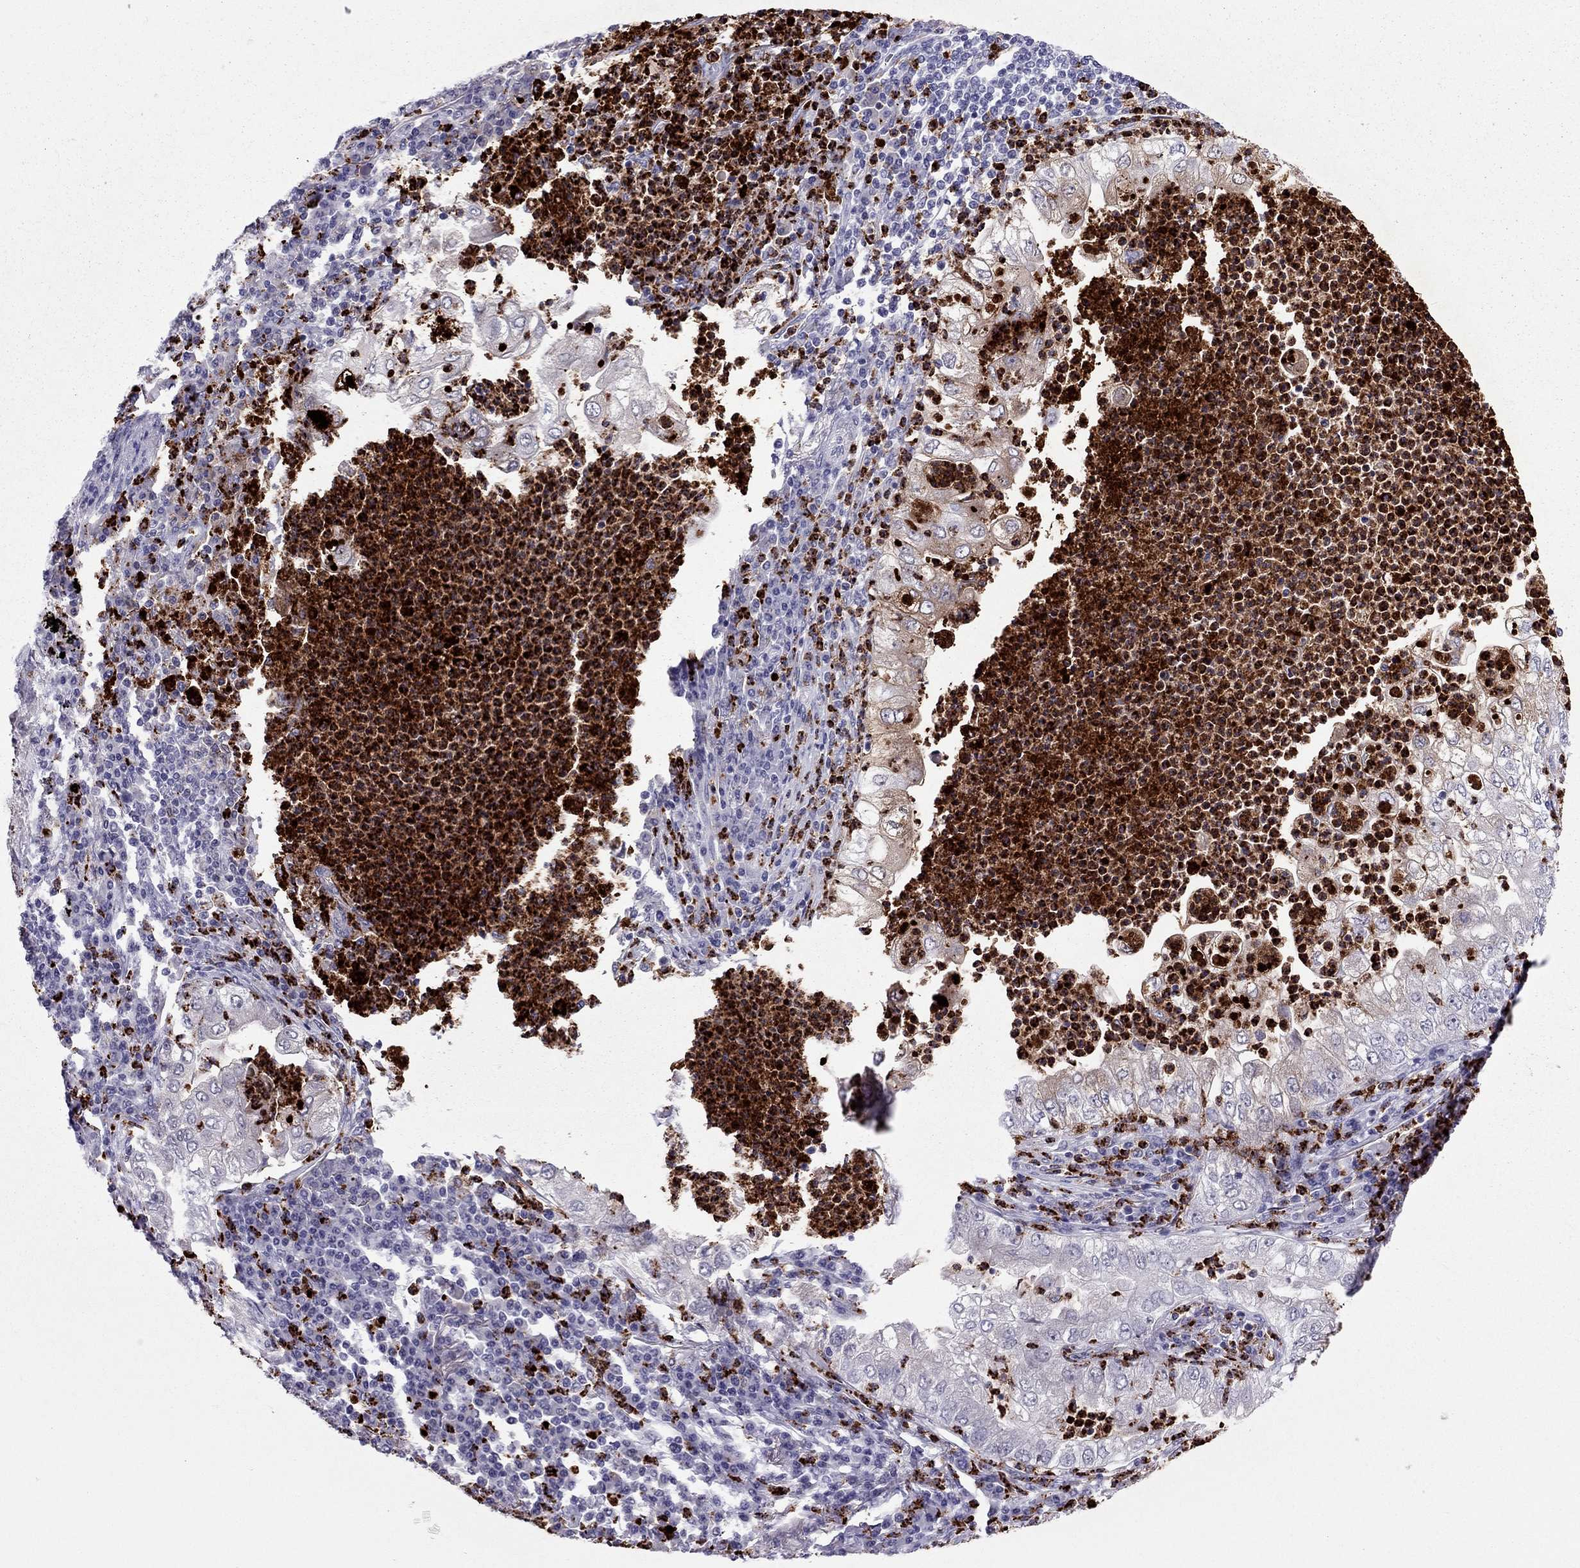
{"staining": {"intensity": "weak", "quantity": "<25%", "location": "cytoplasmic/membranous"}, "tissue": "lung cancer", "cell_type": "Tumor cells", "image_type": "cancer", "snomed": [{"axis": "morphology", "description": "Adenocarcinoma, NOS"}, {"axis": "topography", "description": "Lung"}], "caption": "This is an immunohistochemistry (IHC) histopathology image of lung cancer (adenocarcinoma). There is no expression in tumor cells.", "gene": "CCL27", "patient": {"sex": "female", "age": 73}}